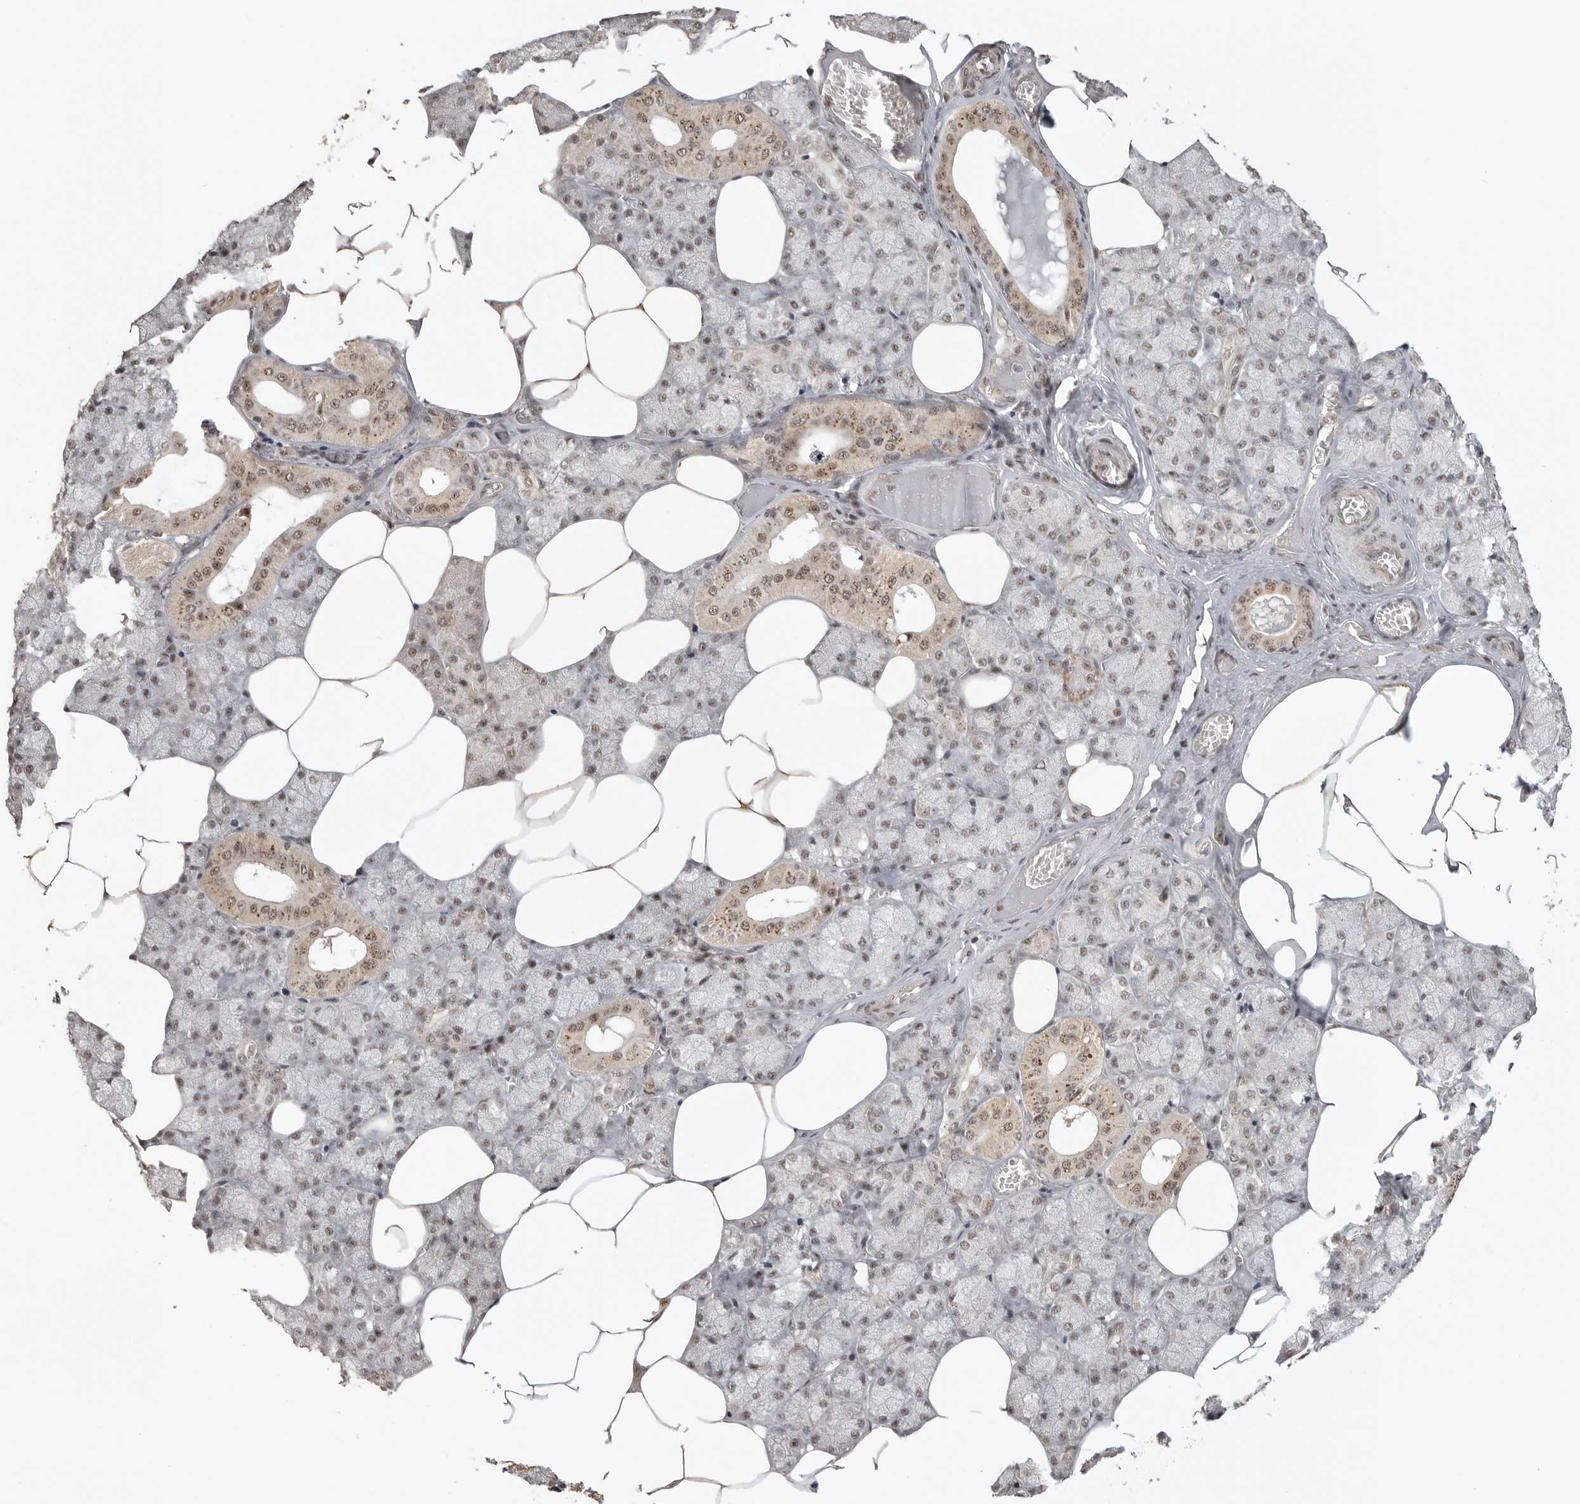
{"staining": {"intensity": "moderate", "quantity": ">75%", "location": "nuclear"}, "tissue": "salivary gland", "cell_type": "Glandular cells", "image_type": "normal", "snomed": [{"axis": "morphology", "description": "Normal tissue, NOS"}, {"axis": "topography", "description": "Salivary gland"}], "caption": "Immunohistochemistry photomicrograph of benign salivary gland: human salivary gland stained using immunohistochemistry displays medium levels of moderate protein expression localized specifically in the nuclear of glandular cells, appearing as a nuclear brown color.", "gene": "POMP", "patient": {"sex": "male", "age": 62}}